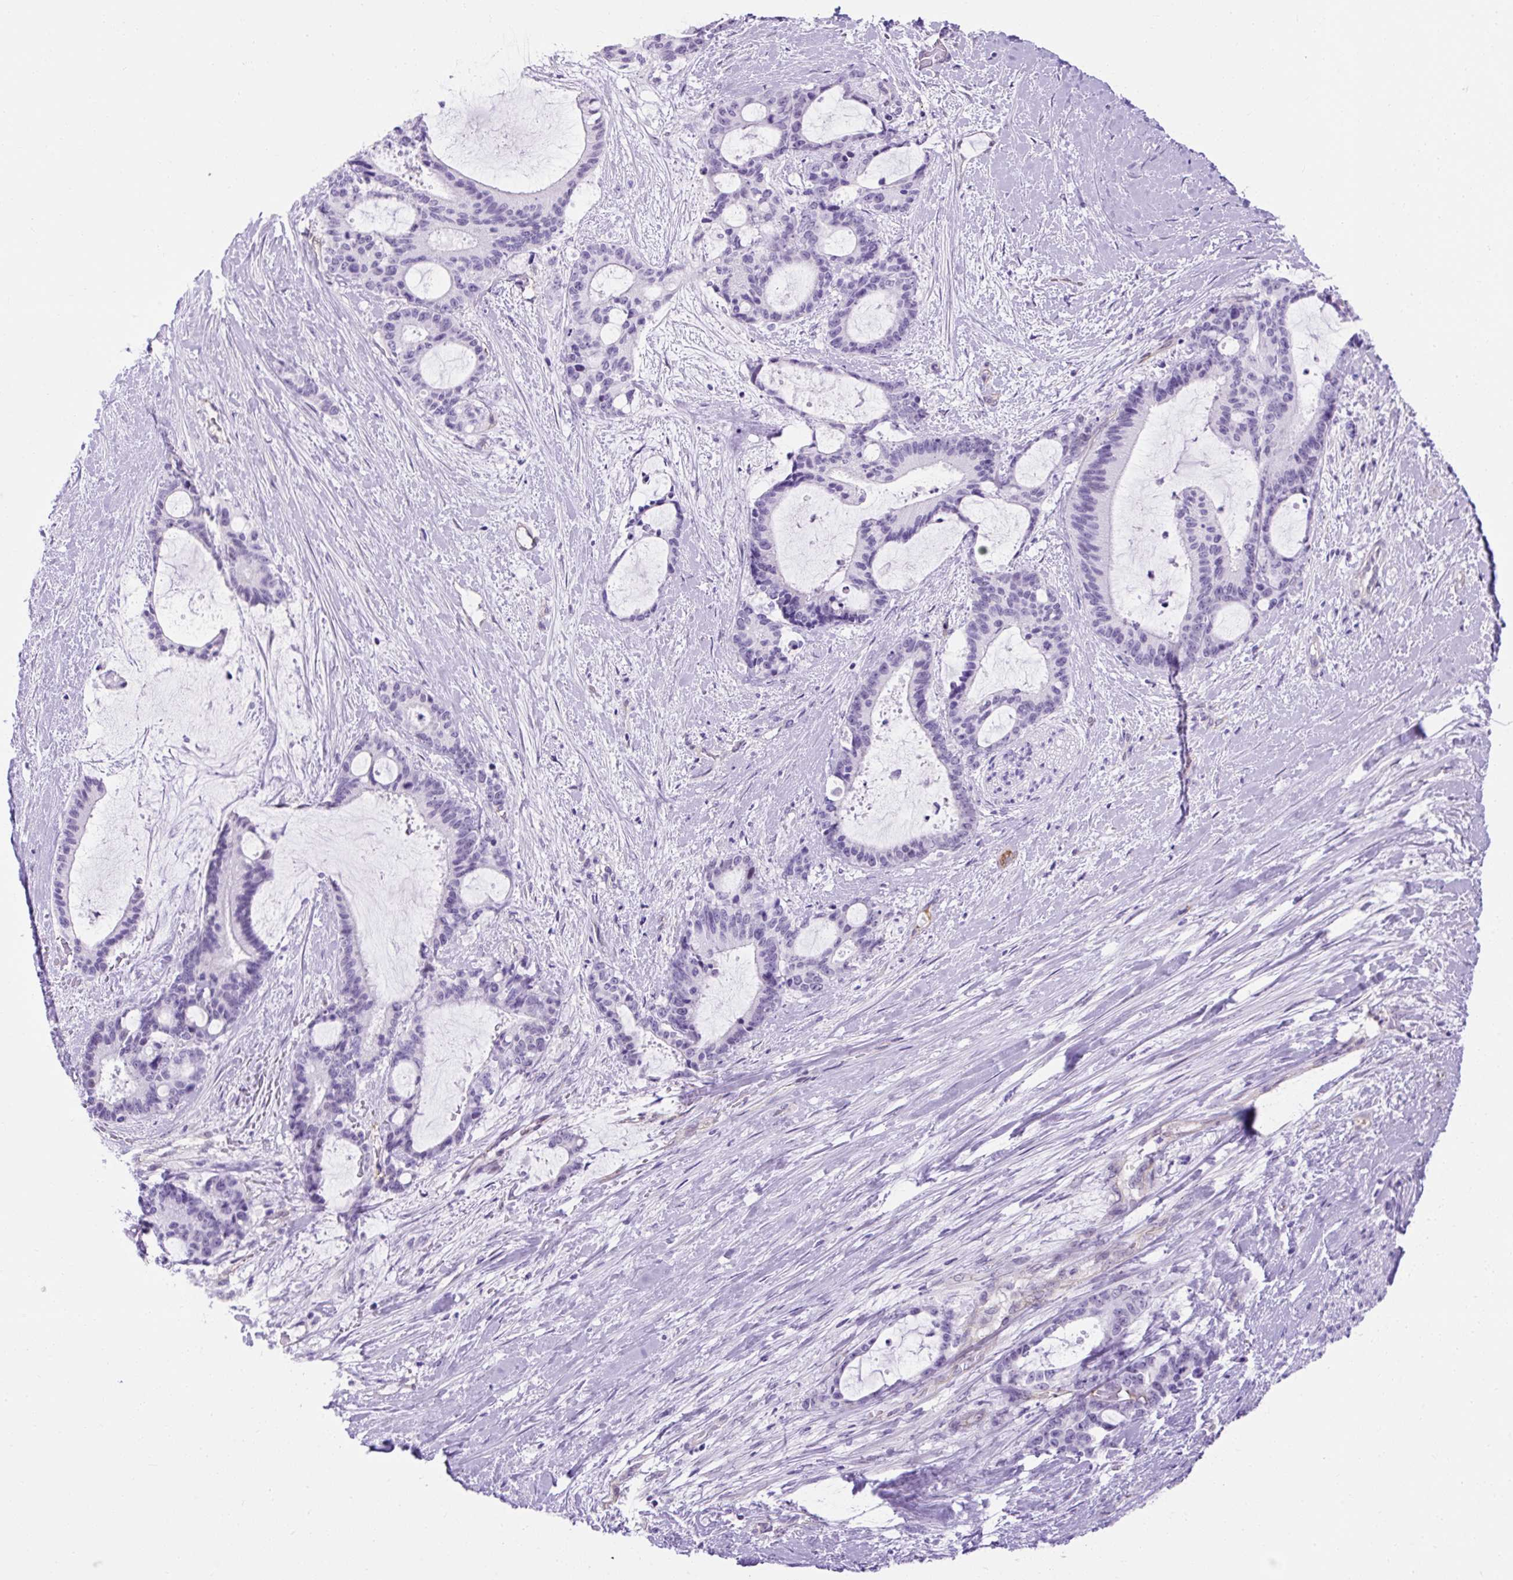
{"staining": {"intensity": "negative", "quantity": "none", "location": "none"}, "tissue": "liver cancer", "cell_type": "Tumor cells", "image_type": "cancer", "snomed": [{"axis": "morphology", "description": "Normal tissue, NOS"}, {"axis": "morphology", "description": "Cholangiocarcinoma"}, {"axis": "topography", "description": "Liver"}, {"axis": "topography", "description": "Peripheral nerve tissue"}], "caption": "A photomicrograph of liver cholangiocarcinoma stained for a protein exhibits no brown staining in tumor cells.", "gene": "KRT12", "patient": {"sex": "female", "age": 73}}